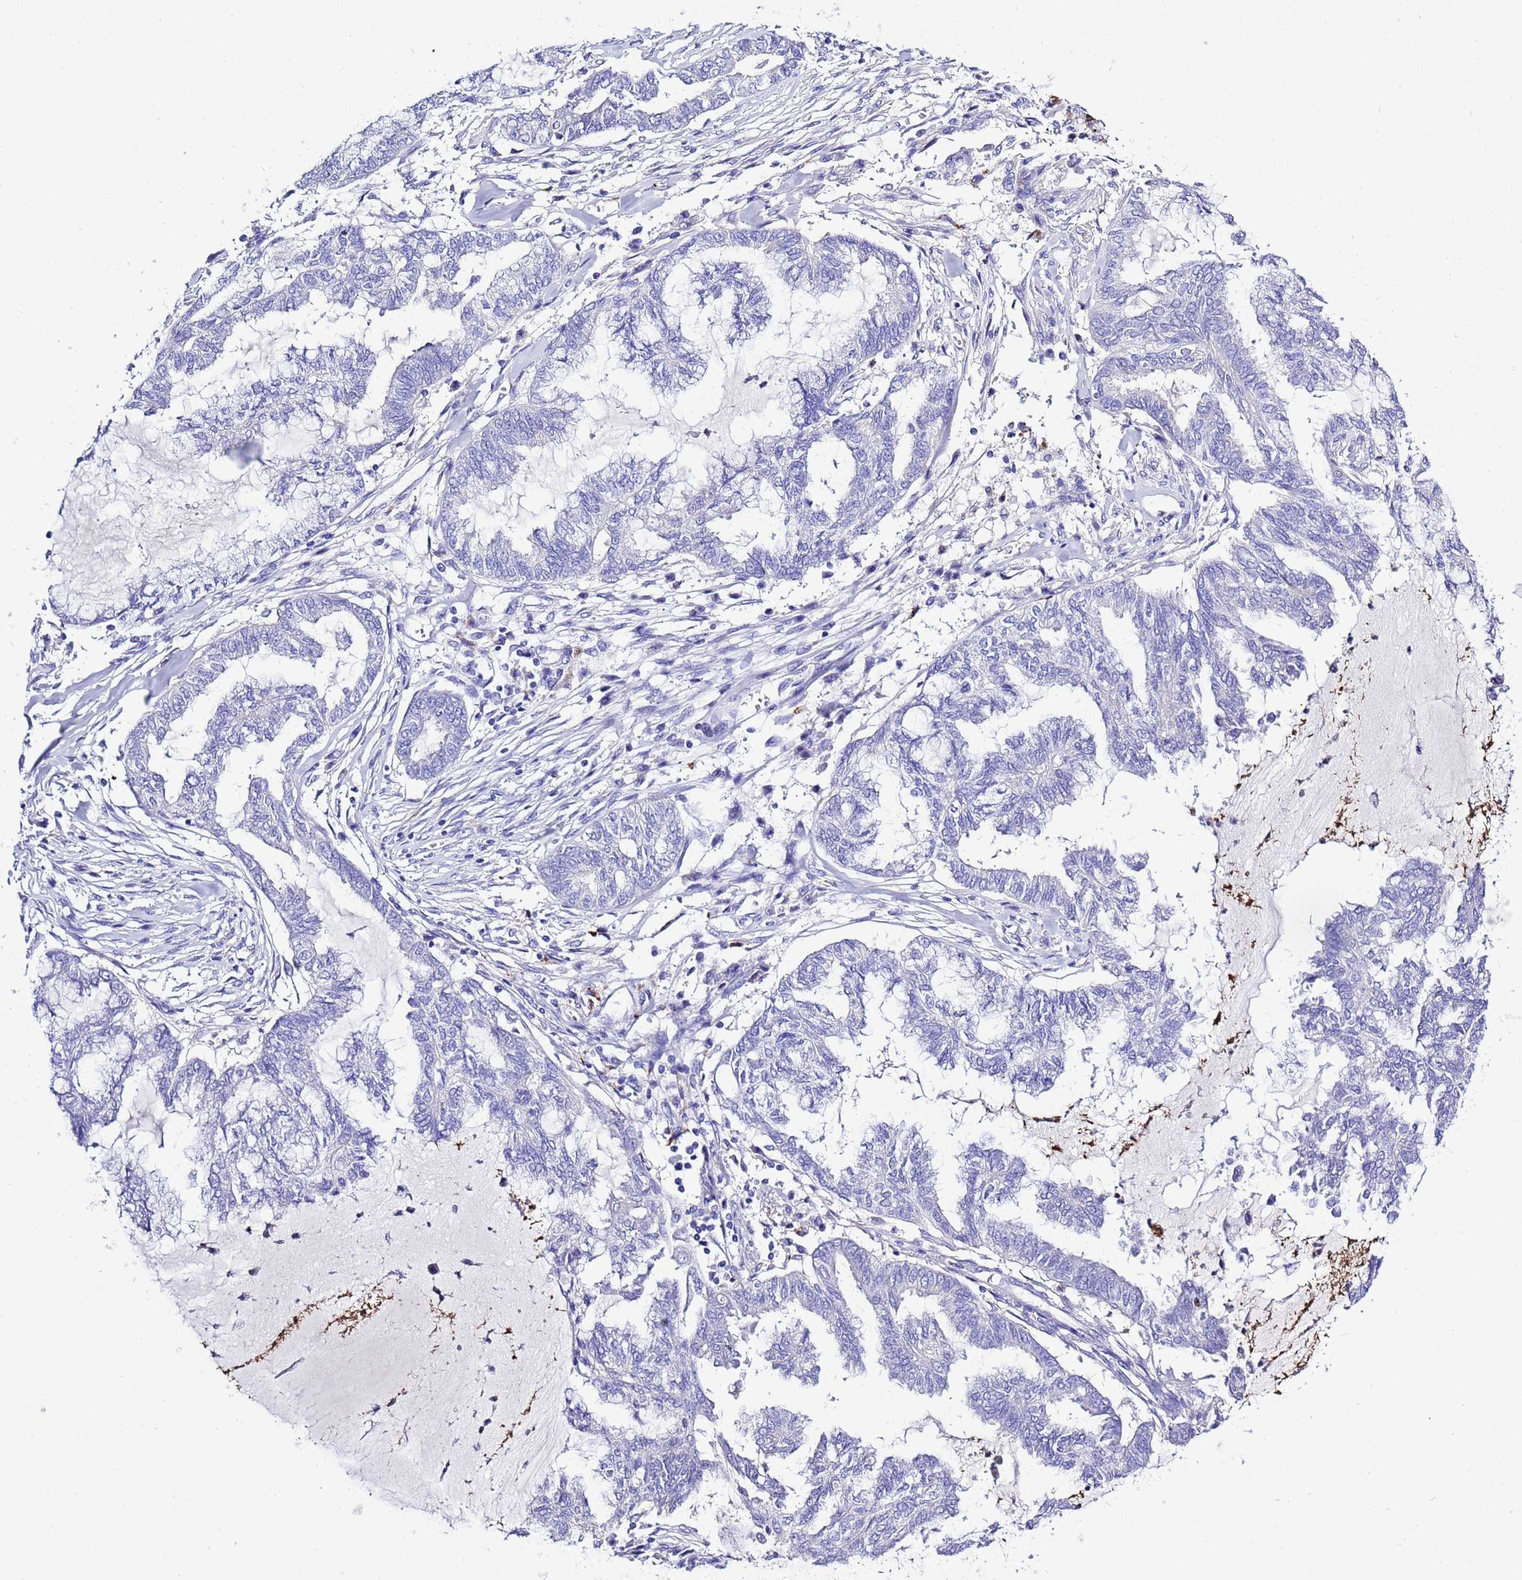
{"staining": {"intensity": "negative", "quantity": "none", "location": "none"}, "tissue": "endometrial cancer", "cell_type": "Tumor cells", "image_type": "cancer", "snomed": [{"axis": "morphology", "description": "Adenocarcinoma, NOS"}, {"axis": "topography", "description": "Endometrium"}], "caption": "This is an immunohistochemistry (IHC) micrograph of human endometrial cancer (adenocarcinoma). There is no staining in tumor cells.", "gene": "KICS2", "patient": {"sex": "female", "age": 86}}